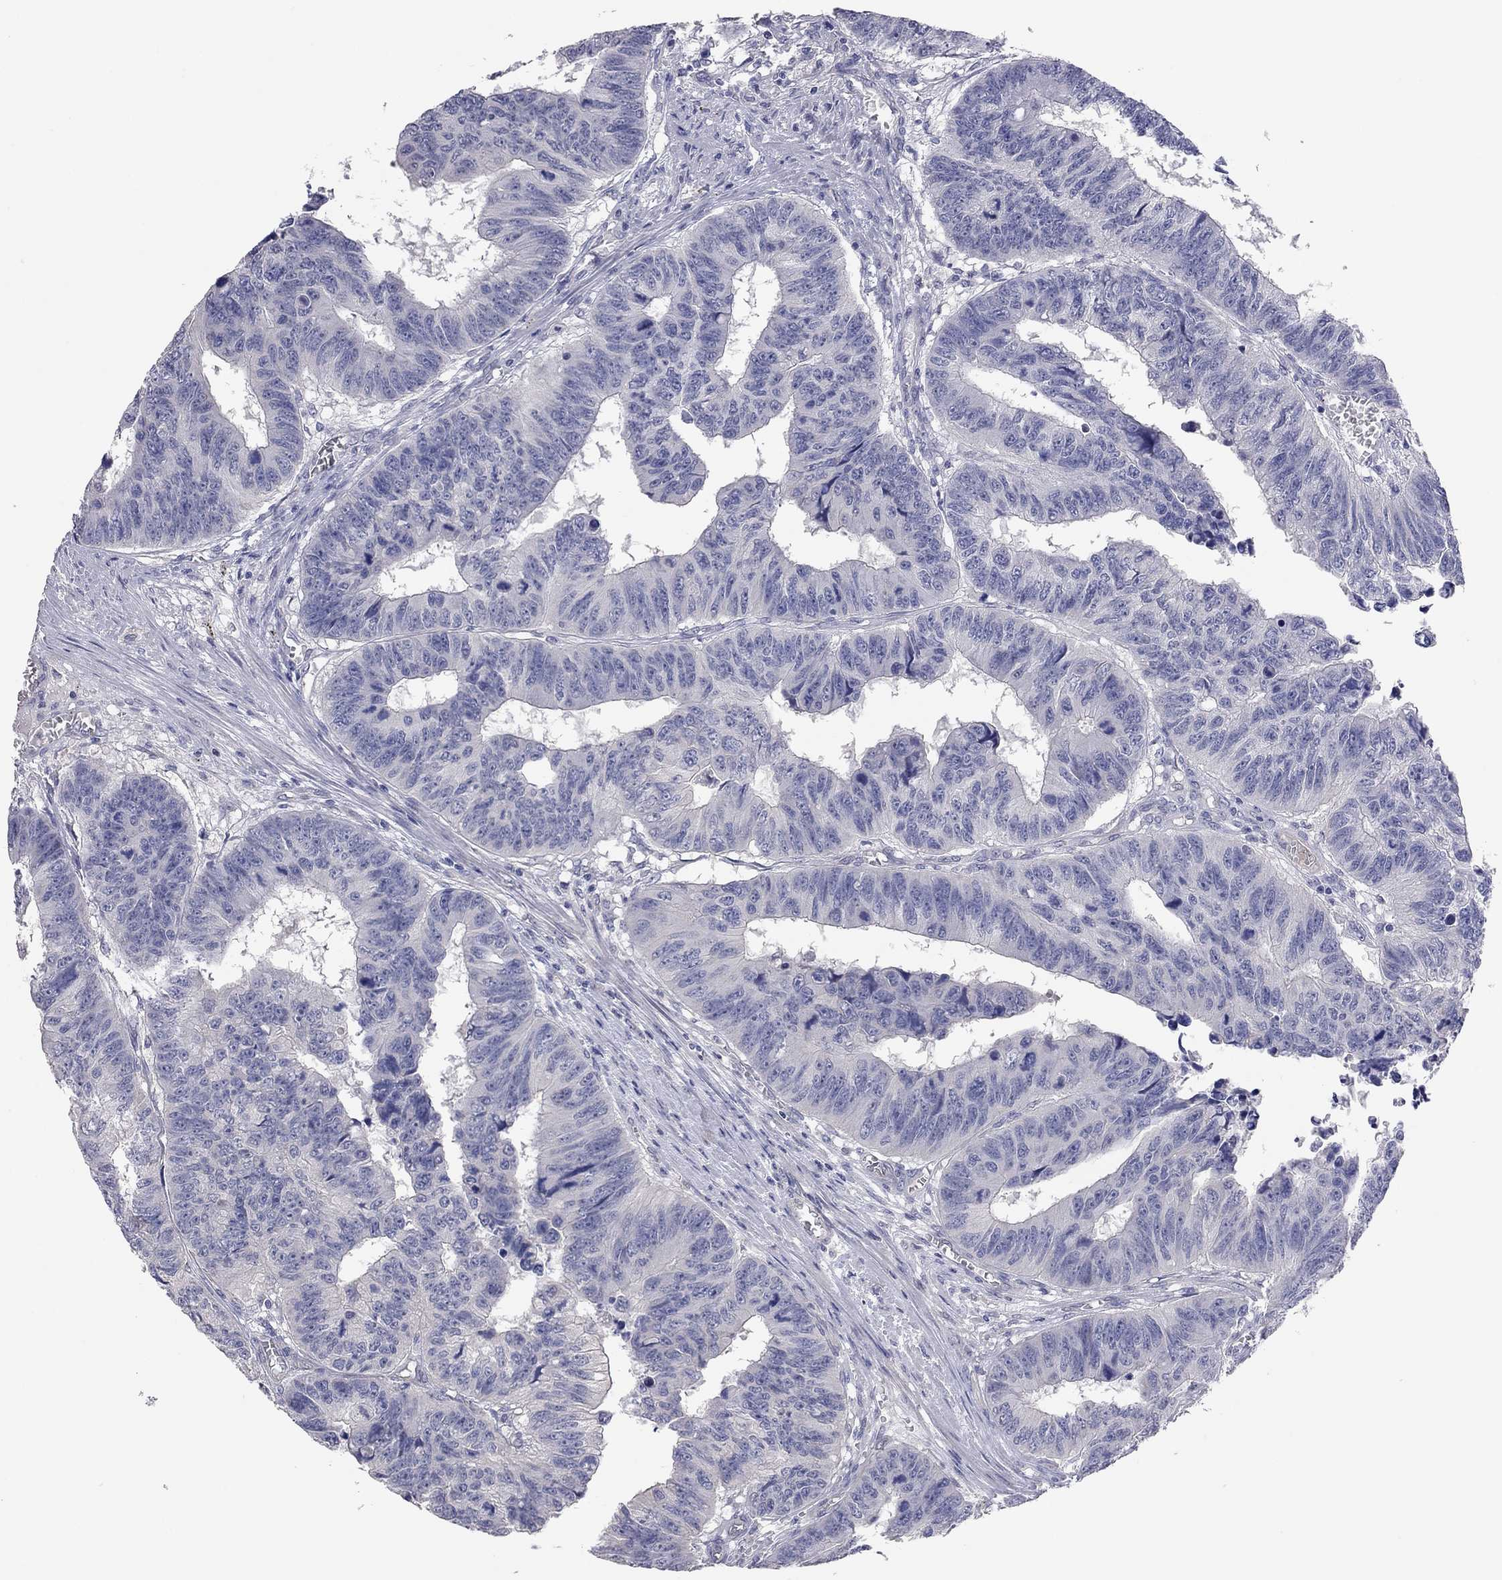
{"staining": {"intensity": "negative", "quantity": "none", "location": "none"}, "tissue": "colorectal cancer", "cell_type": "Tumor cells", "image_type": "cancer", "snomed": [{"axis": "morphology", "description": "Adenocarcinoma, NOS"}, {"axis": "topography", "description": "Rectum"}], "caption": "Photomicrograph shows no protein staining in tumor cells of colorectal cancer tissue.", "gene": "KCNB1", "patient": {"sex": "female", "age": 85}}